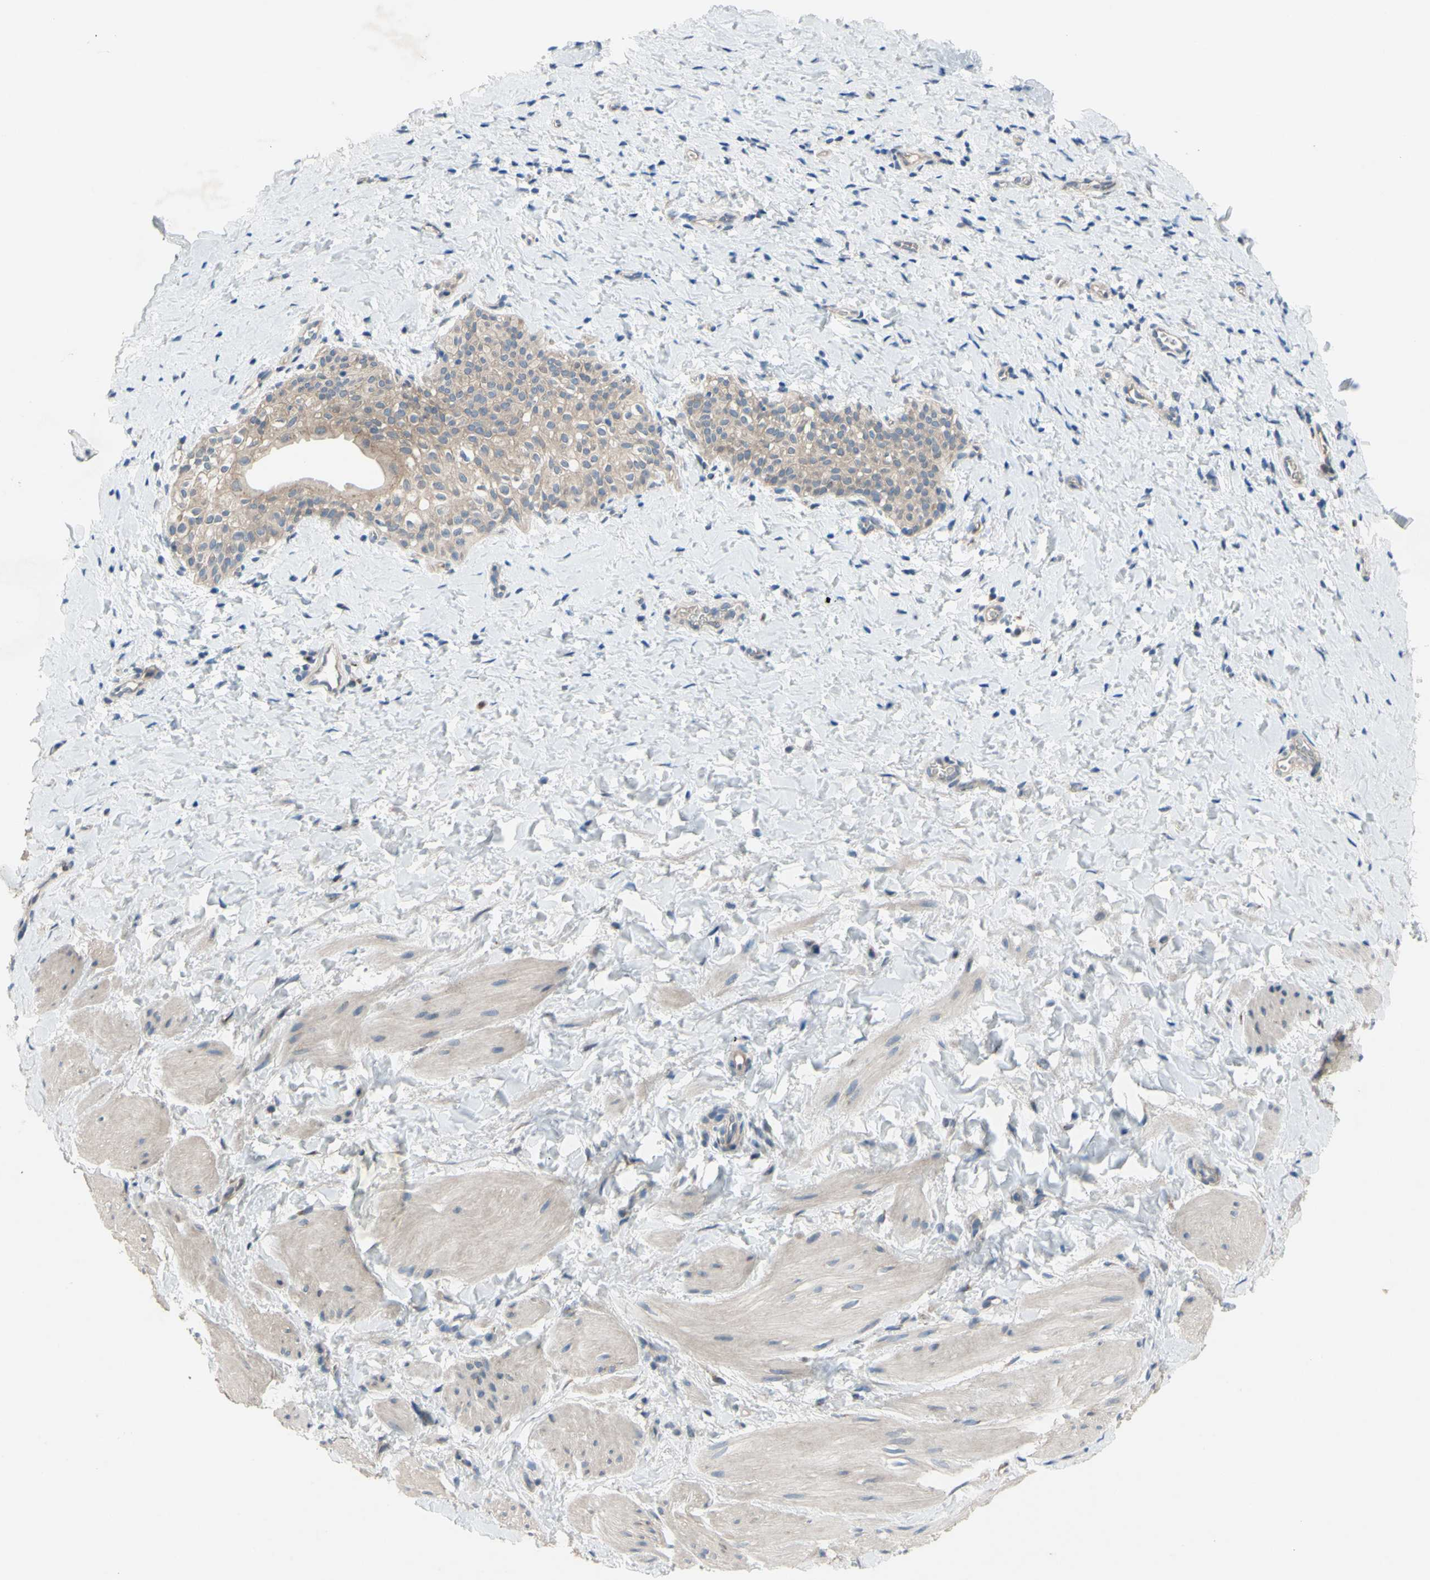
{"staining": {"intensity": "weak", "quantity": "25%-75%", "location": "cytoplasmic/membranous"}, "tissue": "smooth muscle", "cell_type": "Smooth muscle cells", "image_type": "normal", "snomed": [{"axis": "morphology", "description": "Normal tissue, NOS"}, {"axis": "topography", "description": "Smooth muscle"}], "caption": "Immunohistochemistry photomicrograph of benign human smooth muscle stained for a protein (brown), which shows low levels of weak cytoplasmic/membranous staining in approximately 25%-75% of smooth muscle cells.", "gene": "GRAMD2B", "patient": {"sex": "male", "age": 16}}